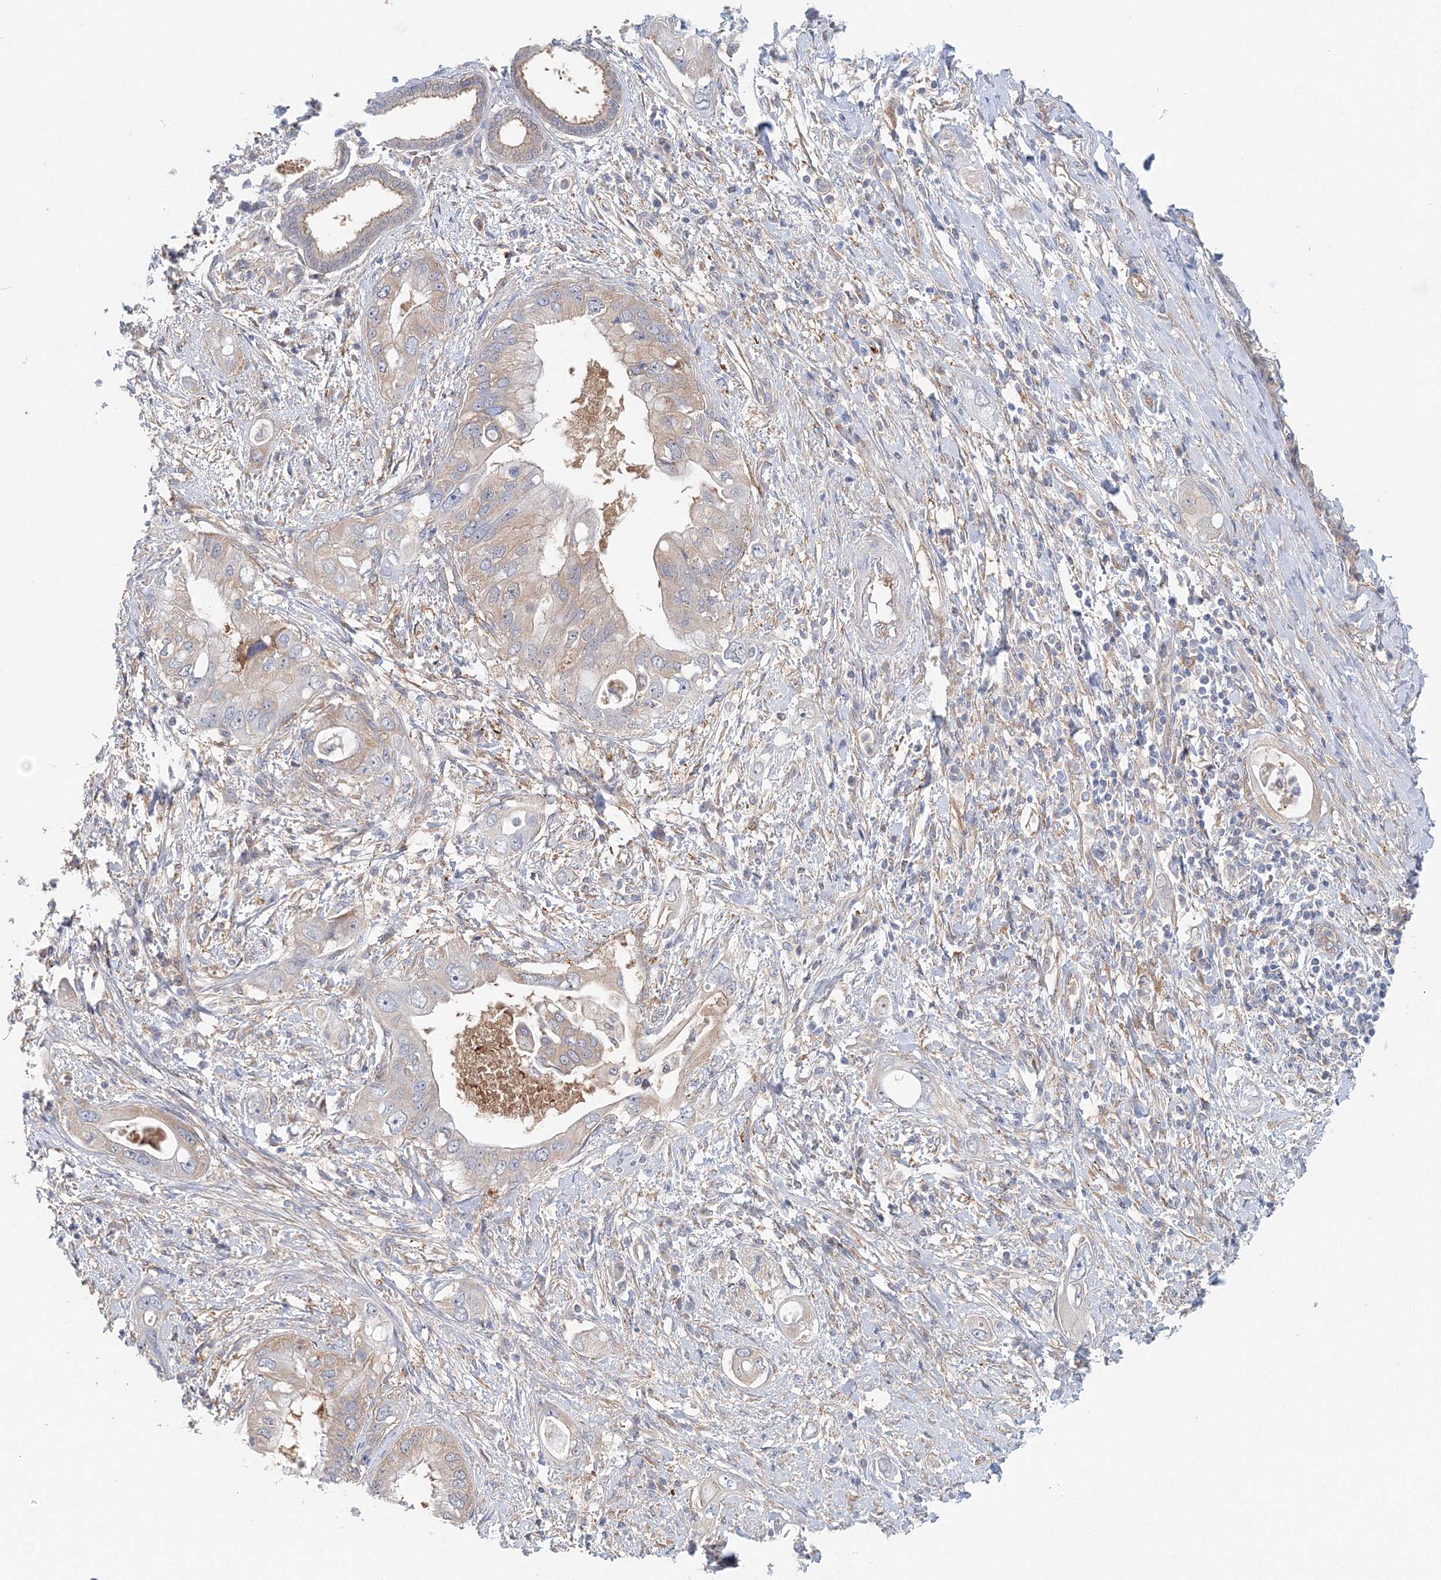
{"staining": {"intensity": "weak", "quantity": "25%-75%", "location": "cytoplasmic/membranous"}, "tissue": "pancreatic cancer", "cell_type": "Tumor cells", "image_type": "cancer", "snomed": [{"axis": "morphology", "description": "Inflammation, NOS"}, {"axis": "morphology", "description": "Adenocarcinoma, NOS"}, {"axis": "topography", "description": "Pancreas"}], "caption": "DAB immunohistochemical staining of pancreatic adenocarcinoma exhibits weak cytoplasmic/membranous protein positivity in about 25%-75% of tumor cells.", "gene": "TPRKB", "patient": {"sex": "female", "age": 56}}